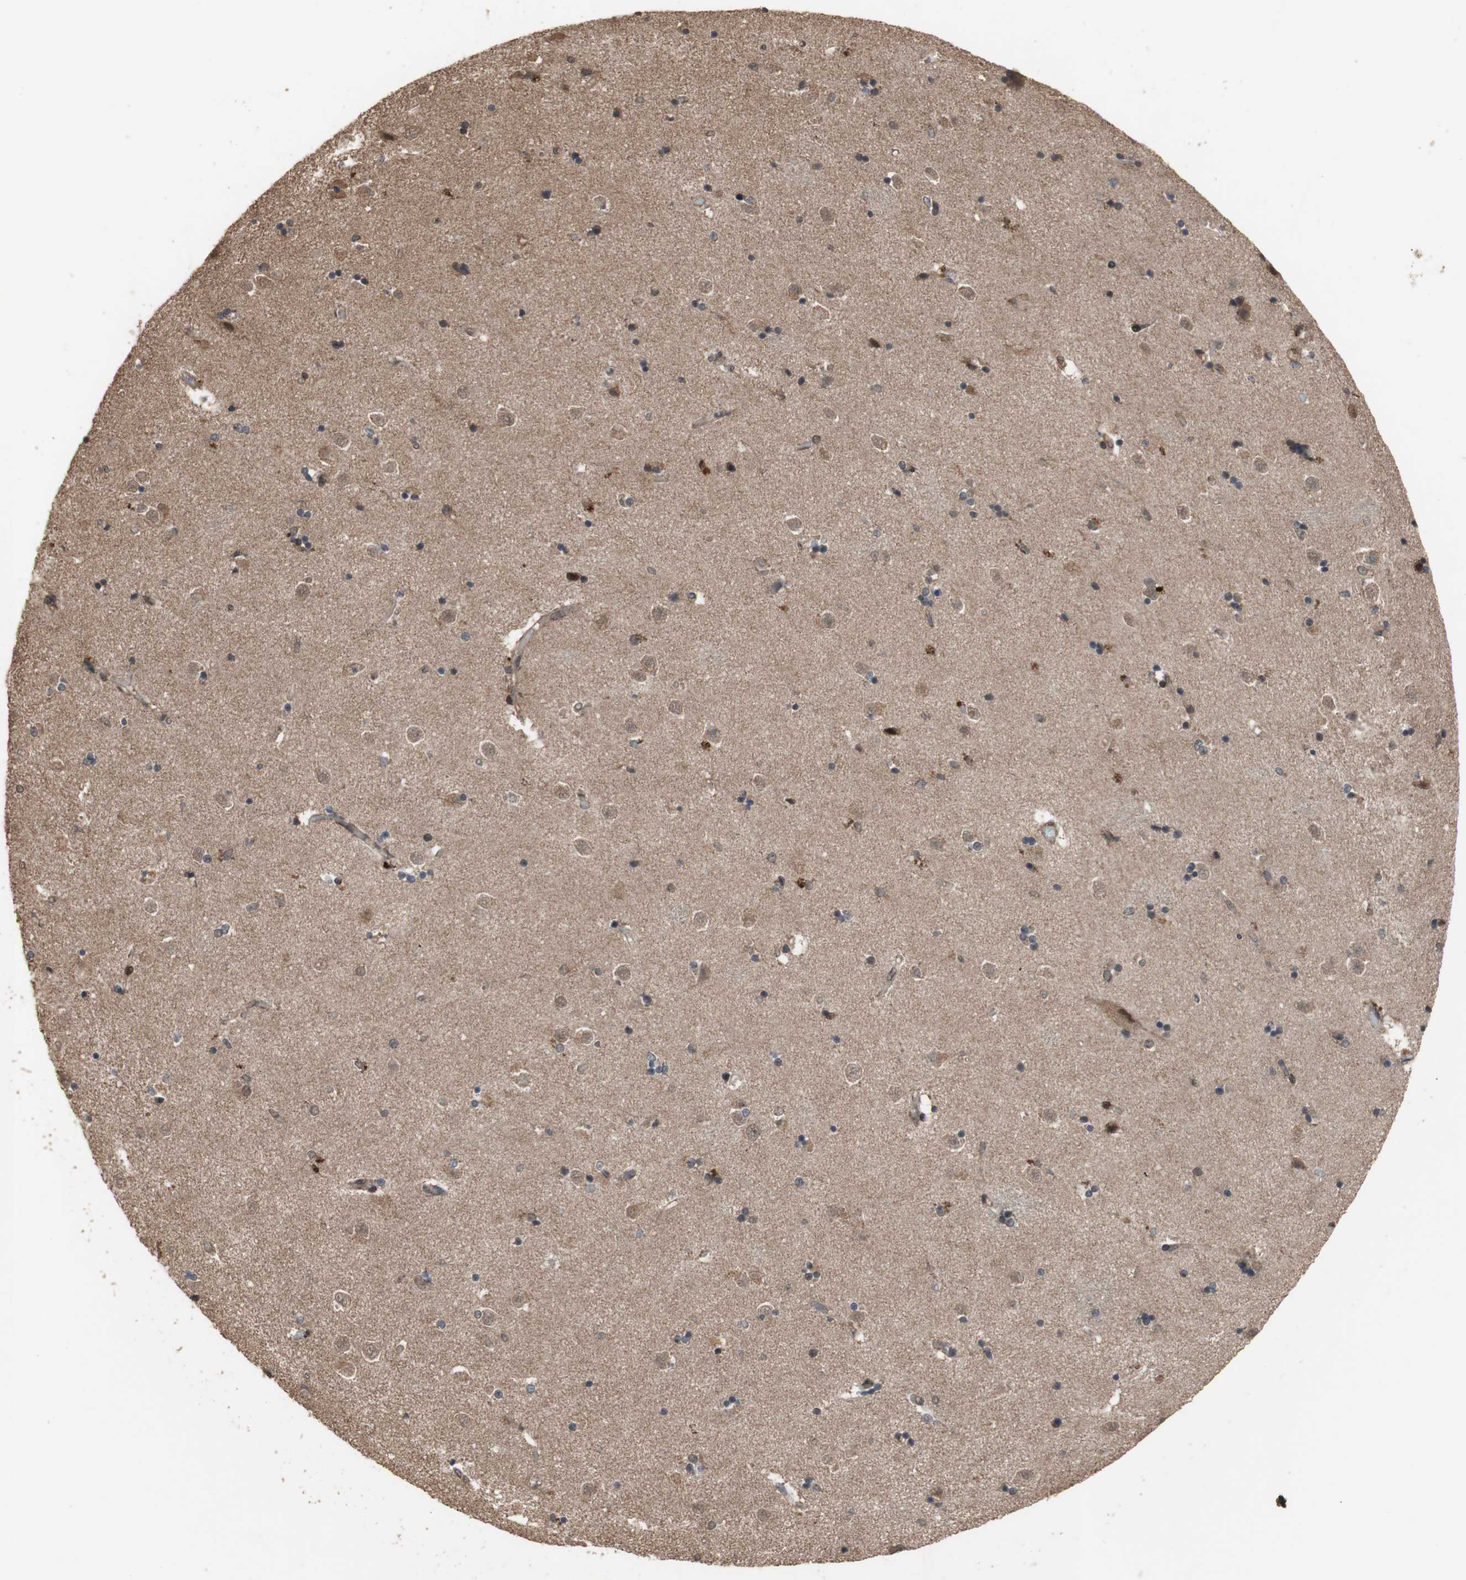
{"staining": {"intensity": "negative", "quantity": "none", "location": "none"}, "tissue": "caudate", "cell_type": "Glial cells", "image_type": "normal", "snomed": [{"axis": "morphology", "description": "Normal tissue, NOS"}, {"axis": "topography", "description": "Lateral ventricle wall"}], "caption": "Immunohistochemistry (IHC) photomicrograph of benign caudate stained for a protein (brown), which reveals no staining in glial cells.", "gene": "KANSL1", "patient": {"sex": "female", "age": 54}}